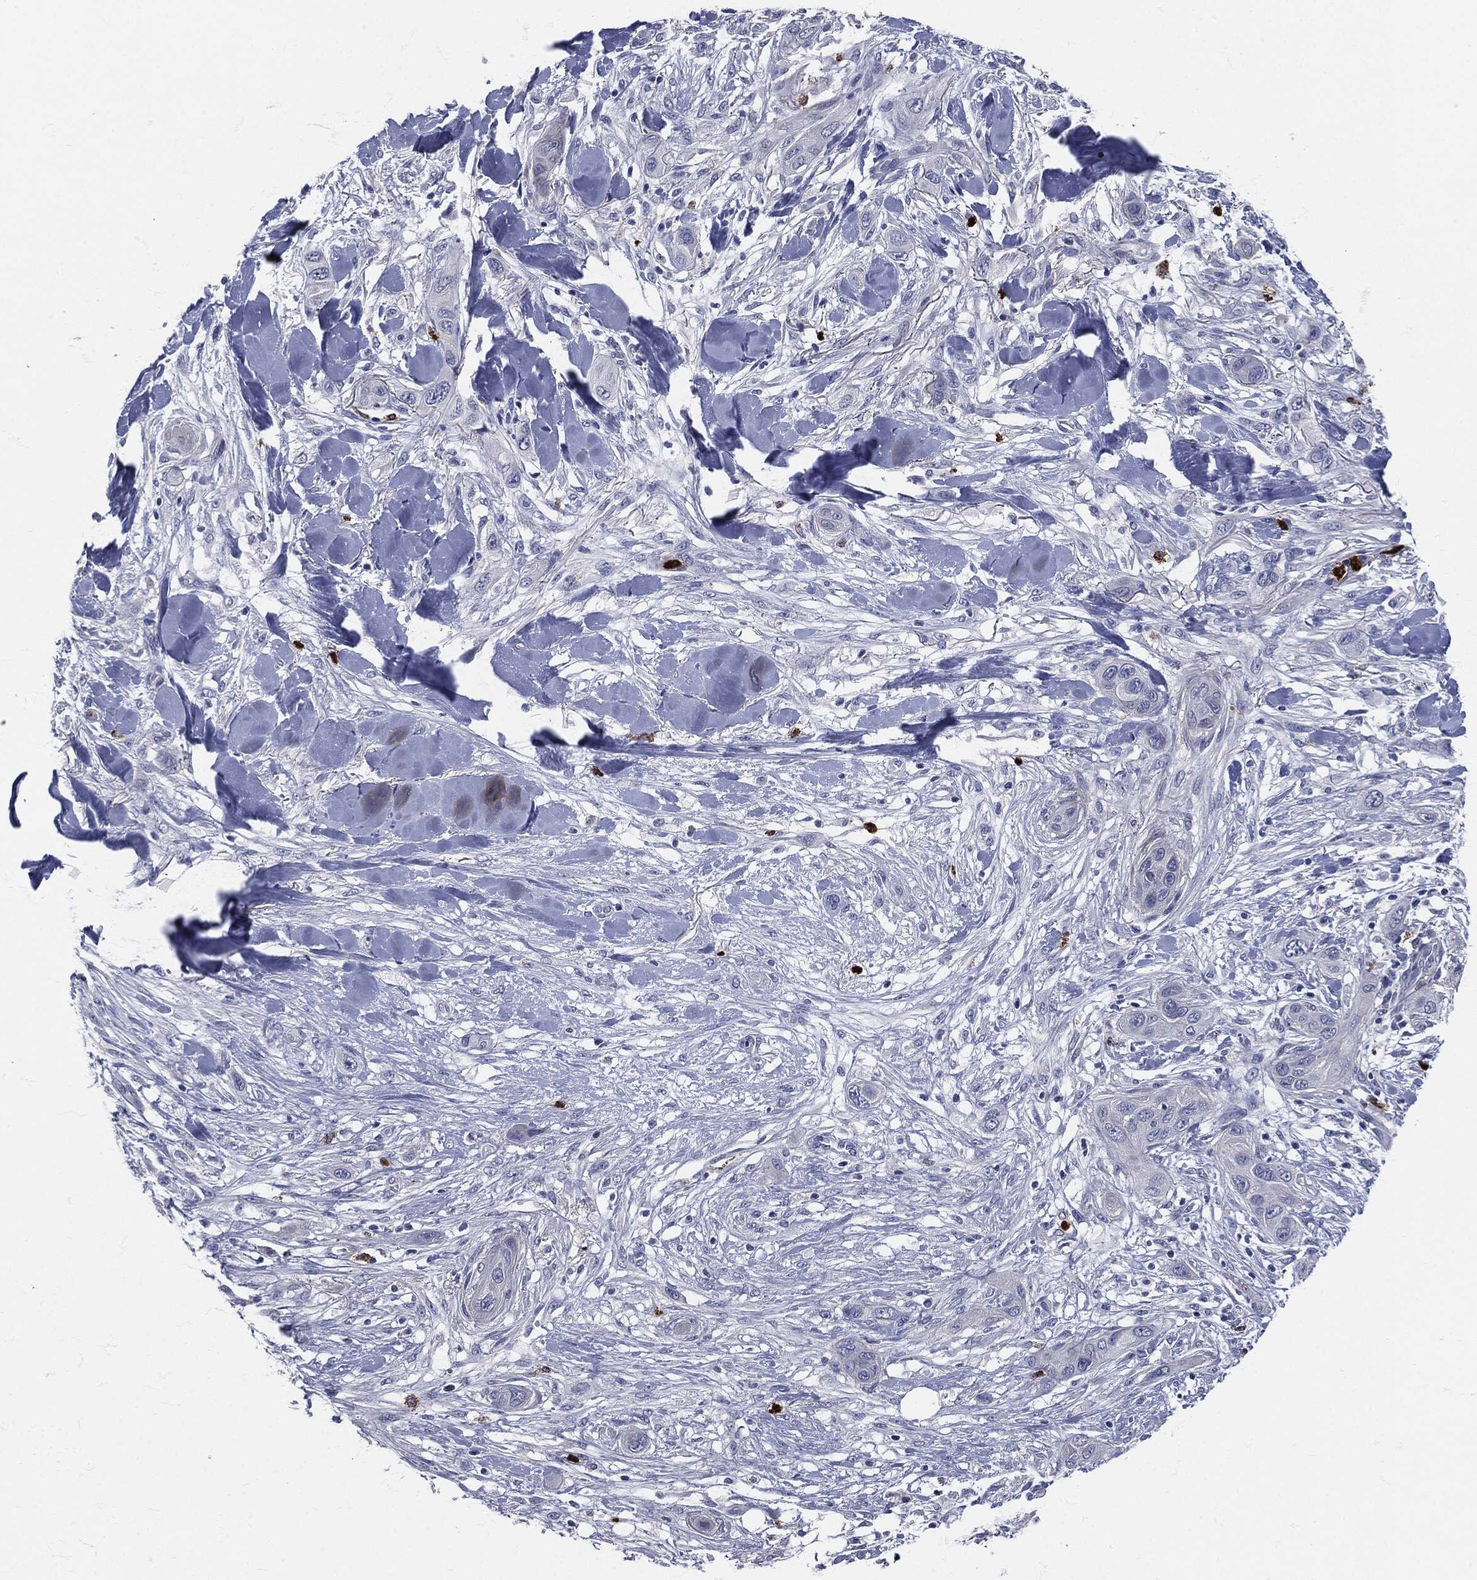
{"staining": {"intensity": "negative", "quantity": "none", "location": "none"}, "tissue": "skin cancer", "cell_type": "Tumor cells", "image_type": "cancer", "snomed": [{"axis": "morphology", "description": "Squamous cell carcinoma, NOS"}, {"axis": "topography", "description": "Skin"}], "caption": "A histopathology image of human squamous cell carcinoma (skin) is negative for staining in tumor cells. (Stains: DAB (3,3'-diaminobenzidine) immunohistochemistry (IHC) with hematoxylin counter stain, Microscopy: brightfield microscopy at high magnification).", "gene": "MPO", "patient": {"sex": "male", "age": 78}}